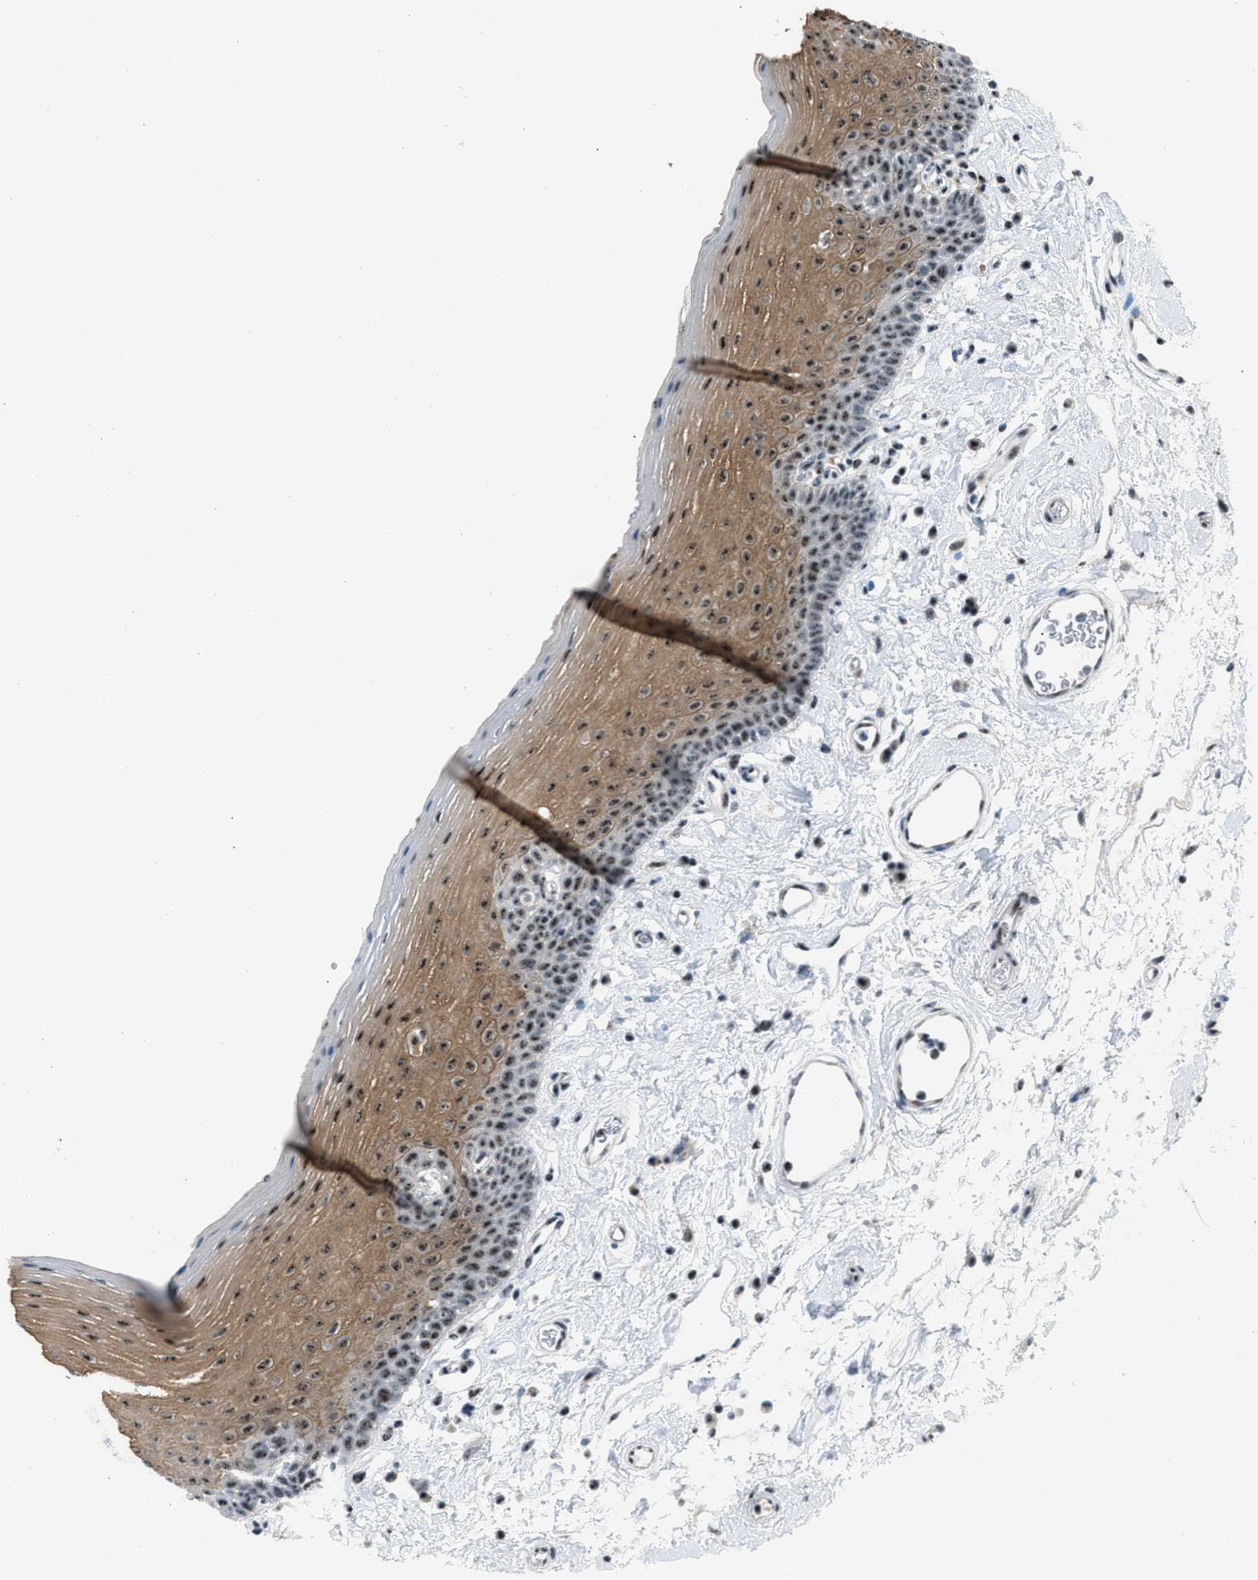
{"staining": {"intensity": "moderate", "quantity": ">75%", "location": "cytoplasmic/membranous,nuclear"}, "tissue": "oral mucosa", "cell_type": "Squamous epithelial cells", "image_type": "normal", "snomed": [{"axis": "morphology", "description": "Normal tissue, NOS"}, {"axis": "topography", "description": "Oral tissue"}], "caption": "Unremarkable oral mucosa demonstrates moderate cytoplasmic/membranous,nuclear positivity in about >75% of squamous epithelial cells, visualized by immunohistochemistry.", "gene": "CENPP", "patient": {"sex": "male", "age": 66}}